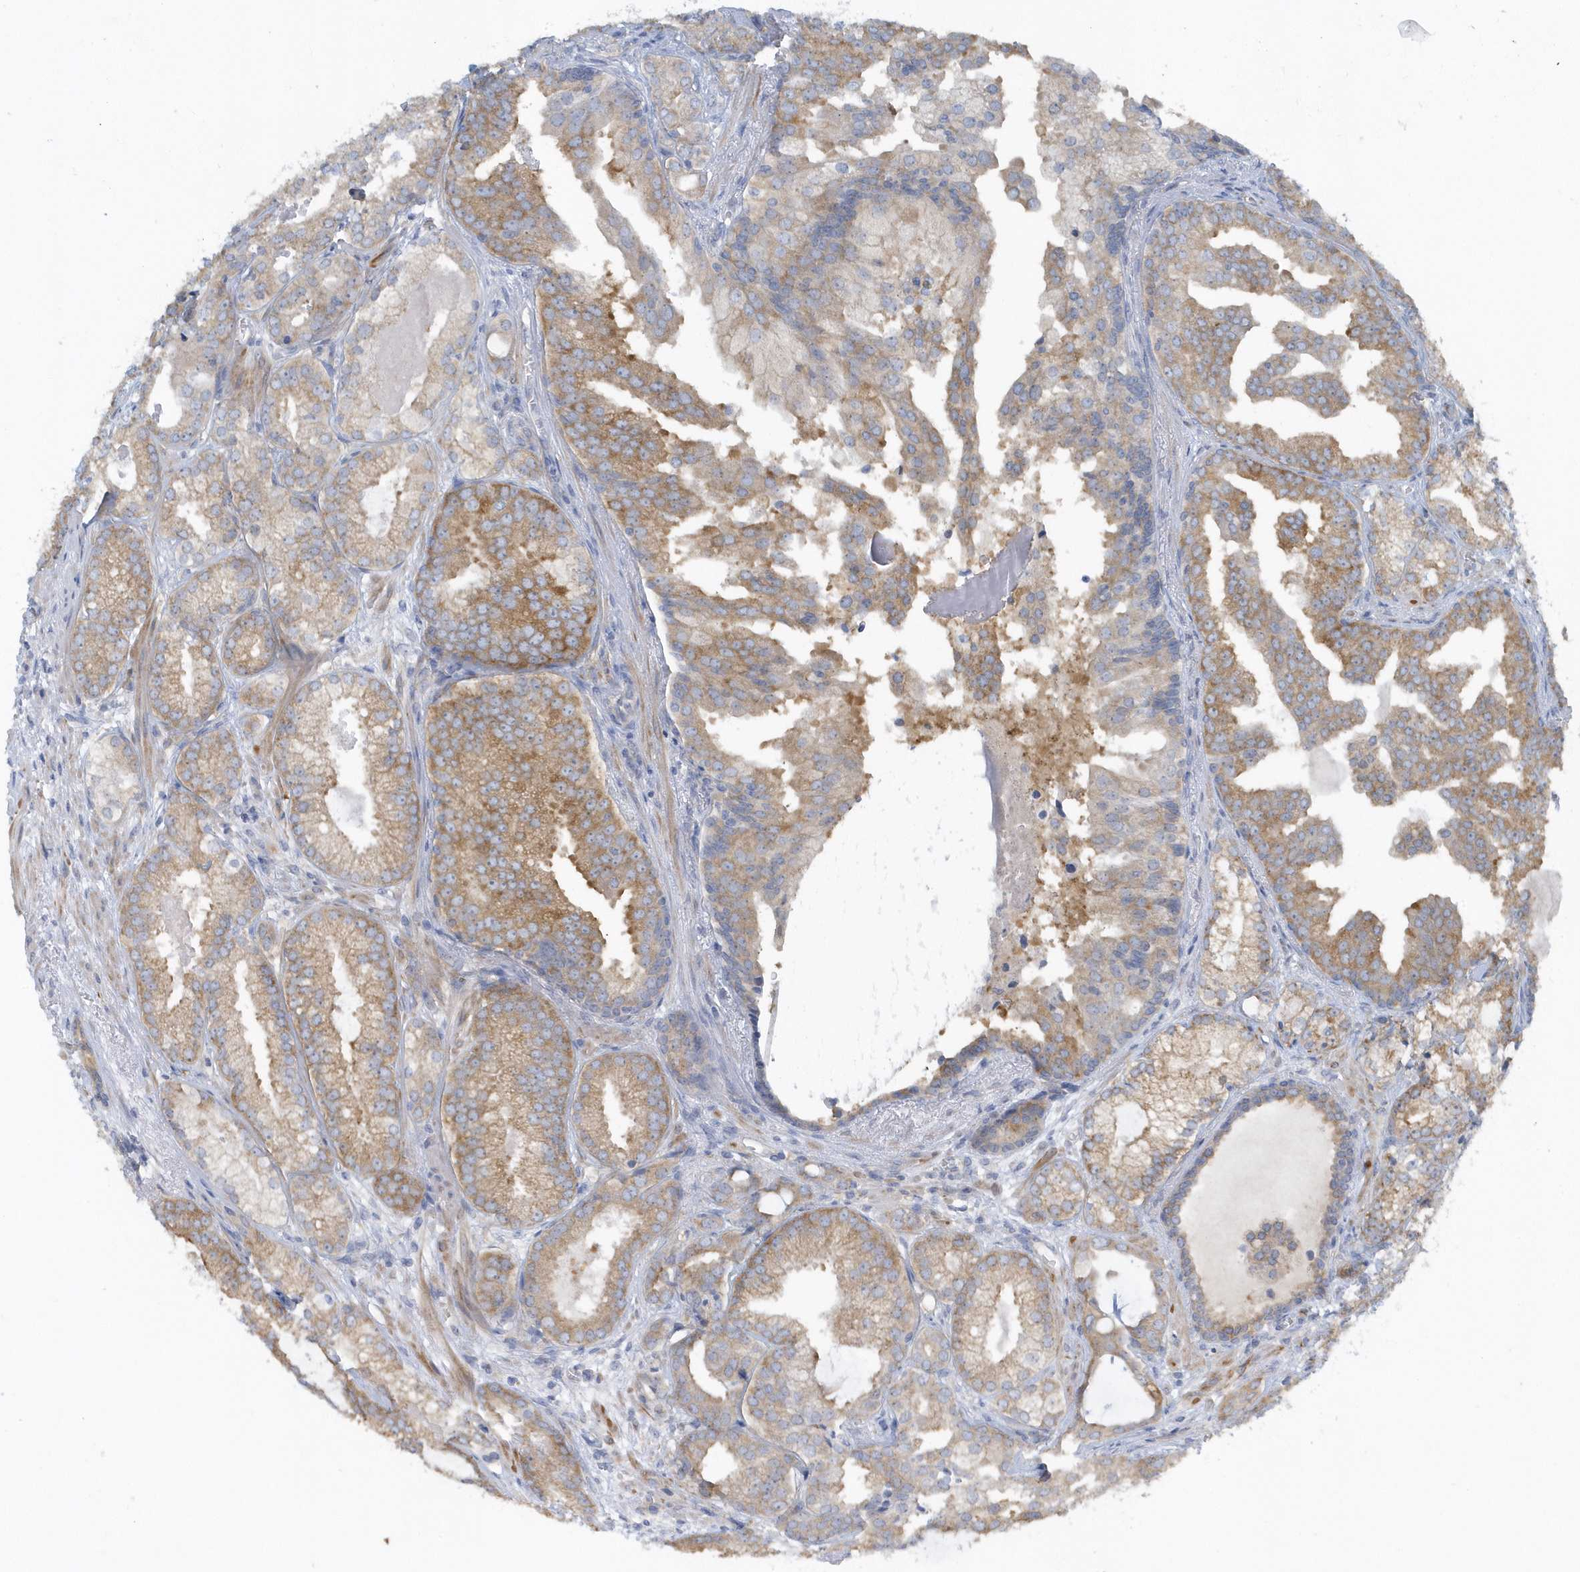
{"staining": {"intensity": "moderate", "quantity": ">75%", "location": "cytoplasmic/membranous"}, "tissue": "prostate cancer", "cell_type": "Tumor cells", "image_type": "cancer", "snomed": [{"axis": "morphology", "description": "Normal morphology"}, {"axis": "morphology", "description": "Adenocarcinoma, Low grade"}, {"axis": "topography", "description": "Prostate"}], "caption": "An image of prostate adenocarcinoma (low-grade) stained for a protein reveals moderate cytoplasmic/membranous brown staining in tumor cells.", "gene": "SCN3A", "patient": {"sex": "male", "age": 72}}